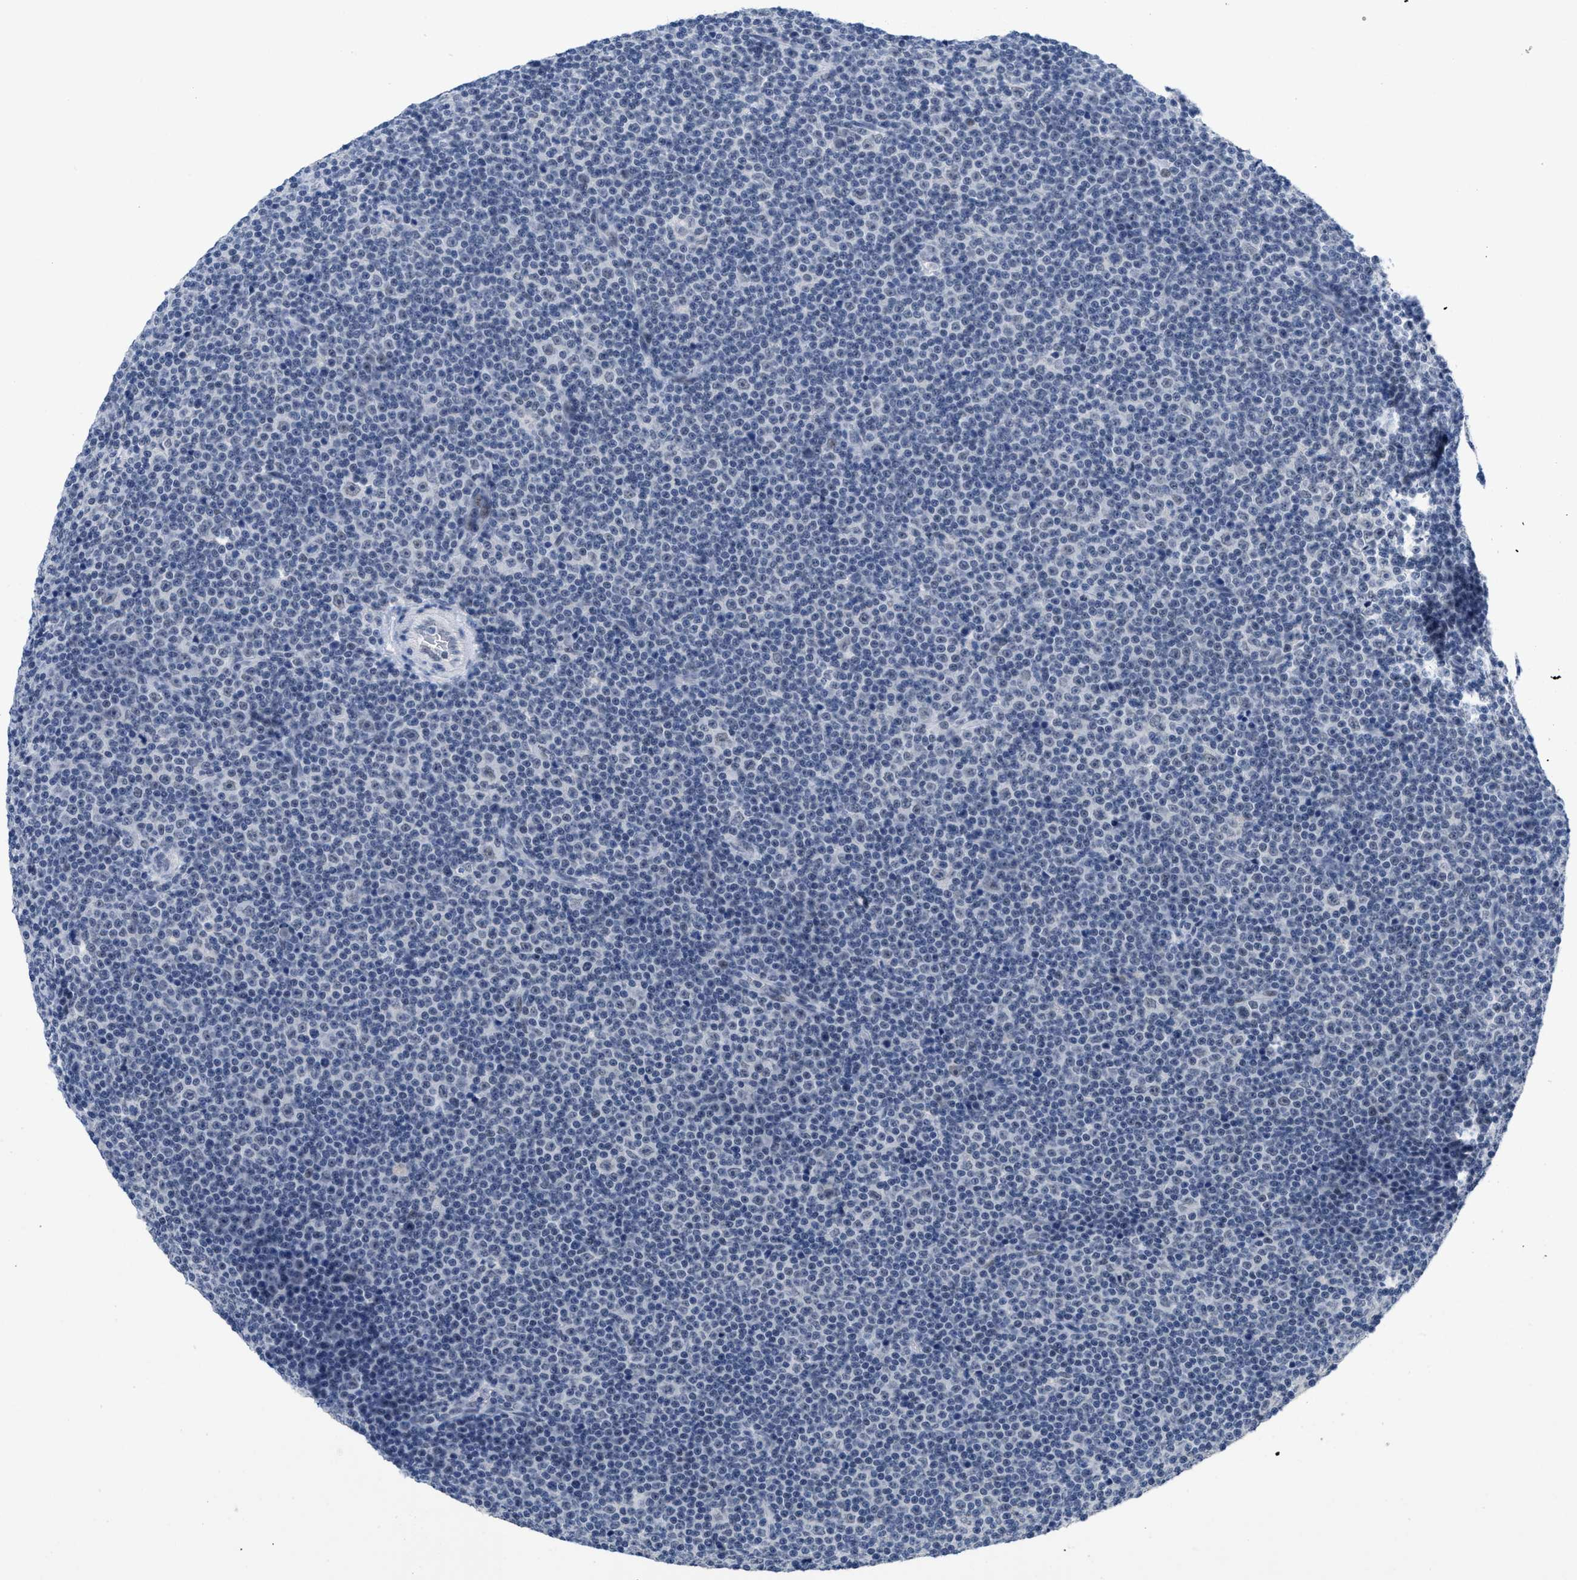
{"staining": {"intensity": "negative", "quantity": "none", "location": "none"}, "tissue": "lymphoma", "cell_type": "Tumor cells", "image_type": "cancer", "snomed": [{"axis": "morphology", "description": "Malignant lymphoma, non-Hodgkin's type, Low grade"}, {"axis": "topography", "description": "Lymph node"}], "caption": "The IHC image has no significant expression in tumor cells of low-grade malignant lymphoma, non-Hodgkin's type tissue.", "gene": "GGNBP2", "patient": {"sex": "female", "age": 67}}